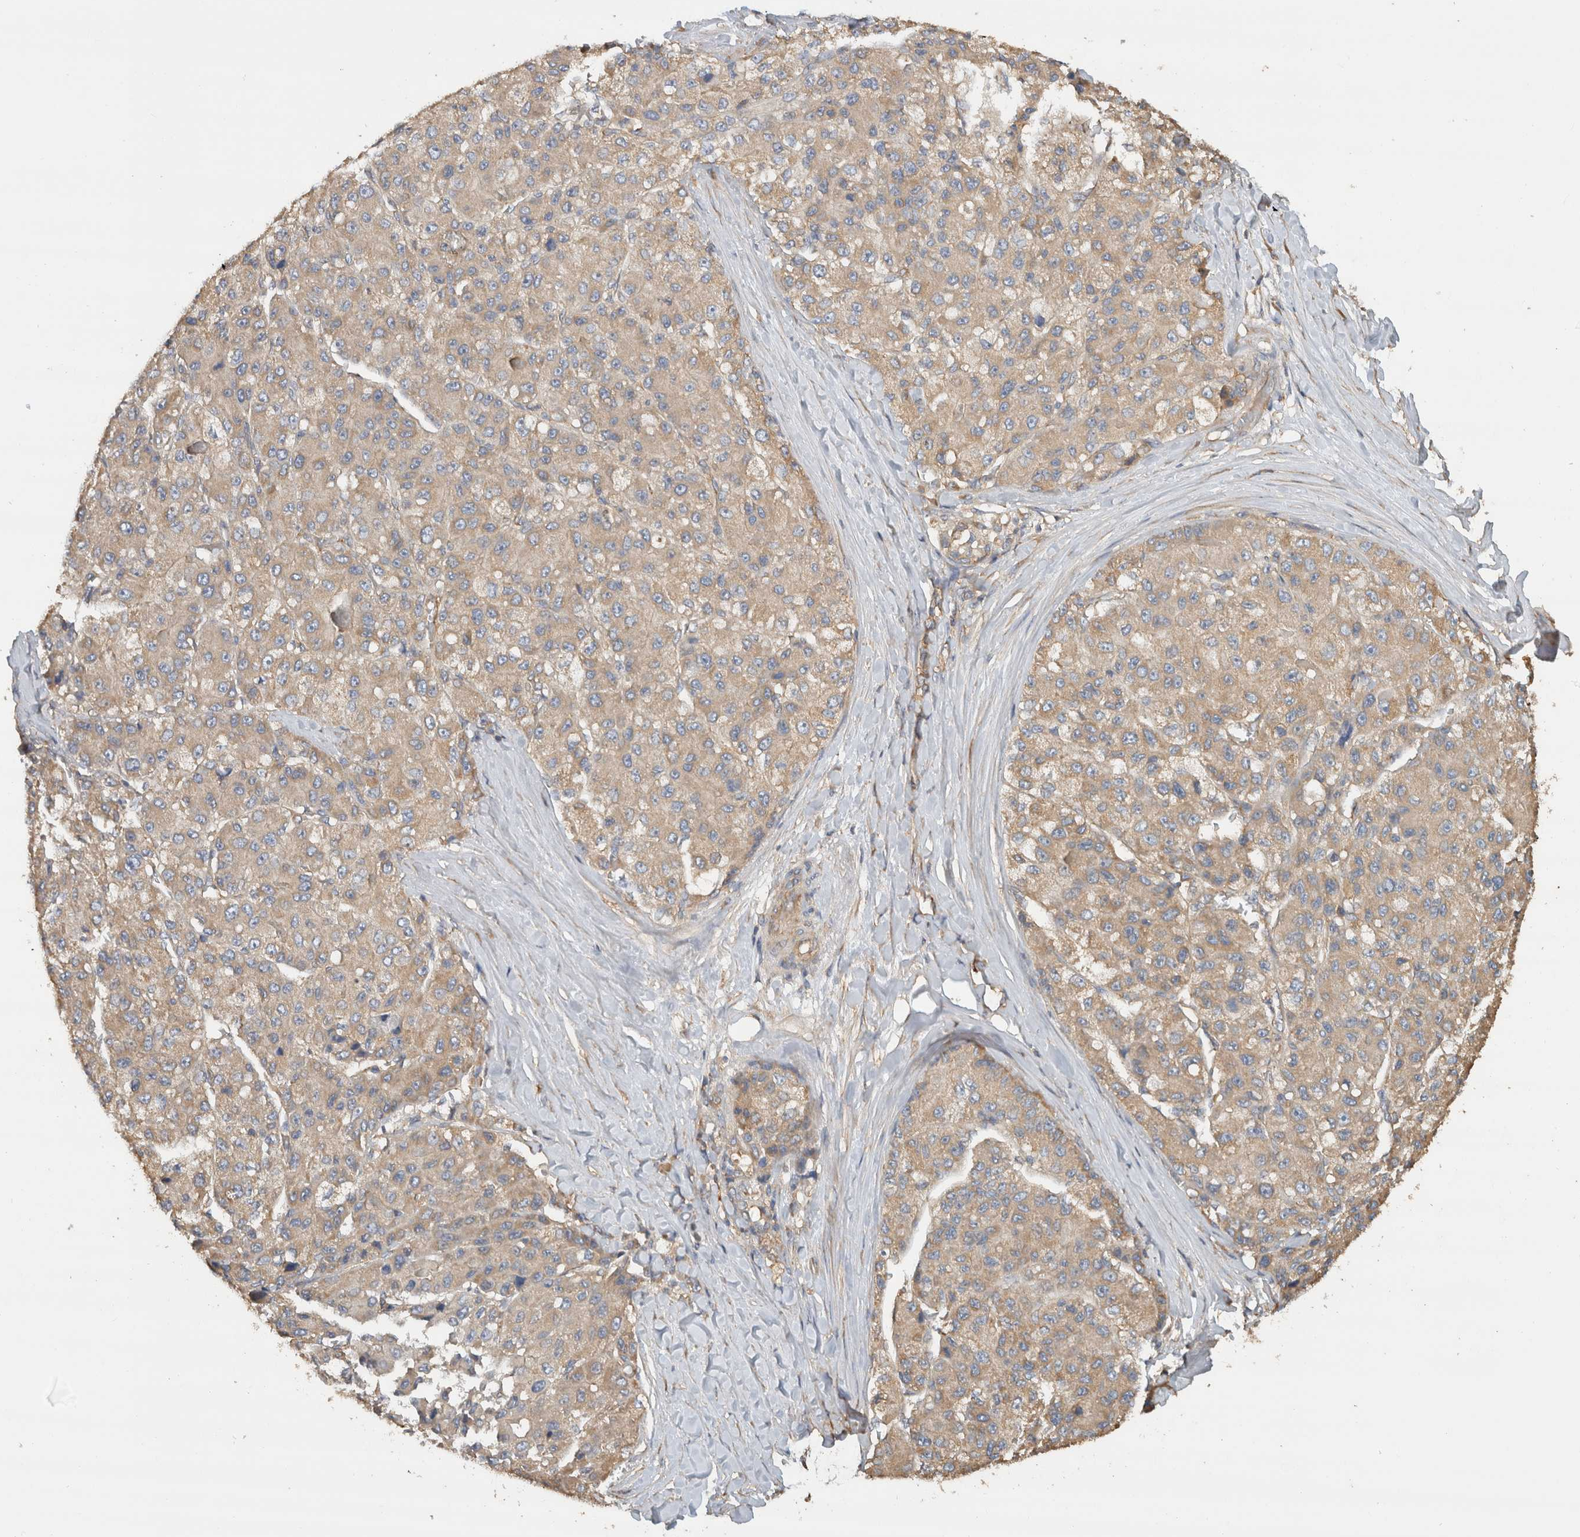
{"staining": {"intensity": "weak", "quantity": ">75%", "location": "cytoplasmic/membranous"}, "tissue": "liver cancer", "cell_type": "Tumor cells", "image_type": "cancer", "snomed": [{"axis": "morphology", "description": "Carcinoma, Hepatocellular, NOS"}, {"axis": "topography", "description": "Liver"}], "caption": "Liver cancer stained for a protein (brown) exhibits weak cytoplasmic/membranous positive staining in approximately >75% of tumor cells.", "gene": "EIF4G3", "patient": {"sex": "male", "age": 80}}